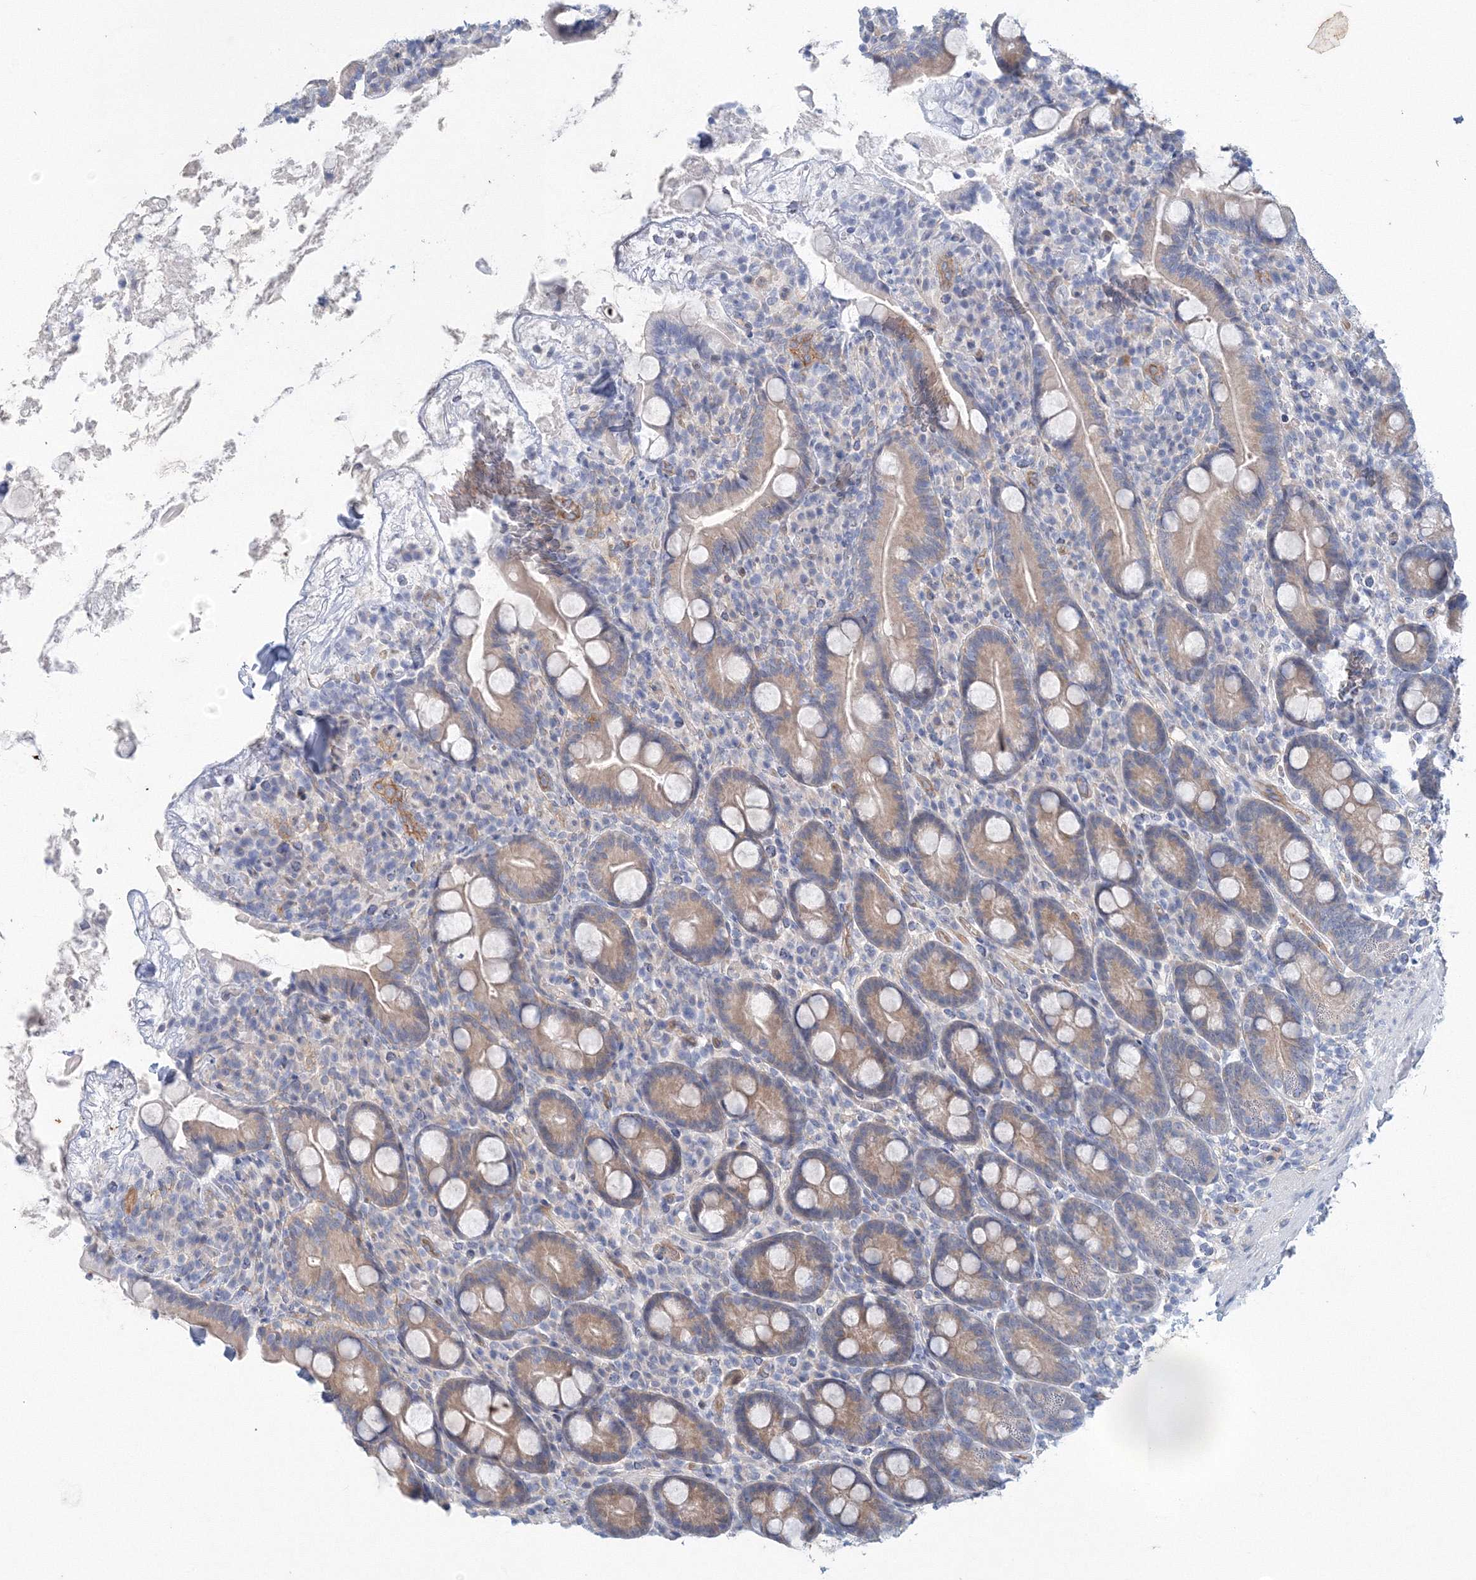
{"staining": {"intensity": "weak", "quantity": ">75%", "location": "cytoplasmic/membranous"}, "tissue": "duodenum", "cell_type": "Glandular cells", "image_type": "normal", "snomed": [{"axis": "morphology", "description": "Normal tissue, NOS"}, {"axis": "topography", "description": "Duodenum"}], "caption": "An IHC photomicrograph of normal tissue is shown. Protein staining in brown labels weak cytoplasmic/membranous positivity in duodenum within glandular cells. The protein of interest is stained brown, and the nuclei are stained in blue (DAB IHC with brightfield microscopy, high magnification).", "gene": "TANC1", "patient": {"sex": "male", "age": 35}}